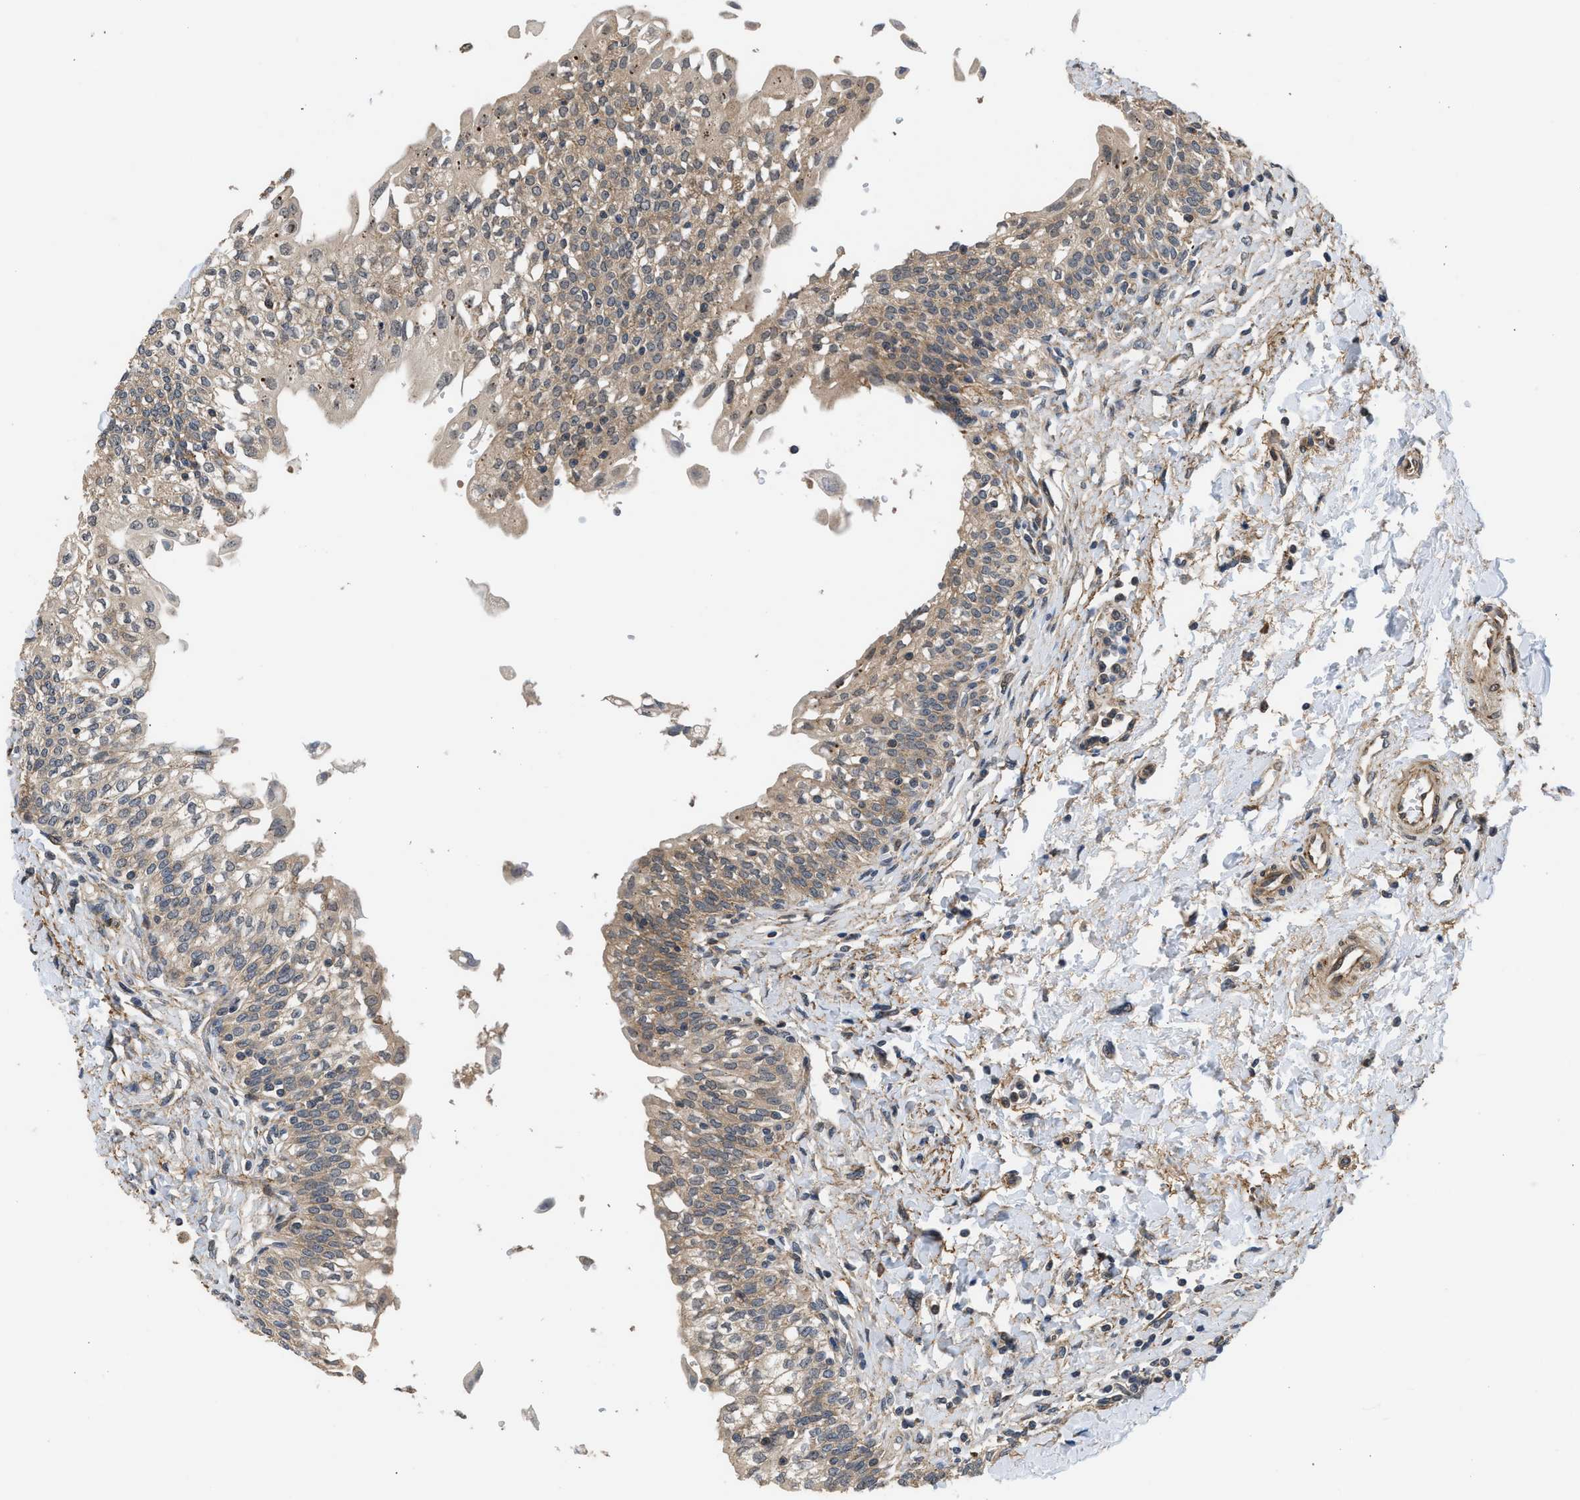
{"staining": {"intensity": "moderate", "quantity": ">75%", "location": "cytoplasmic/membranous"}, "tissue": "urinary bladder", "cell_type": "Urothelial cells", "image_type": "normal", "snomed": [{"axis": "morphology", "description": "Normal tissue, NOS"}, {"axis": "topography", "description": "Urinary bladder"}], "caption": "Immunohistochemistry image of benign human urinary bladder stained for a protein (brown), which shows medium levels of moderate cytoplasmic/membranous positivity in about >75% of urothelial cells.", "gene": "POLG2", "patient": {"sex": "male", "age": 55}}